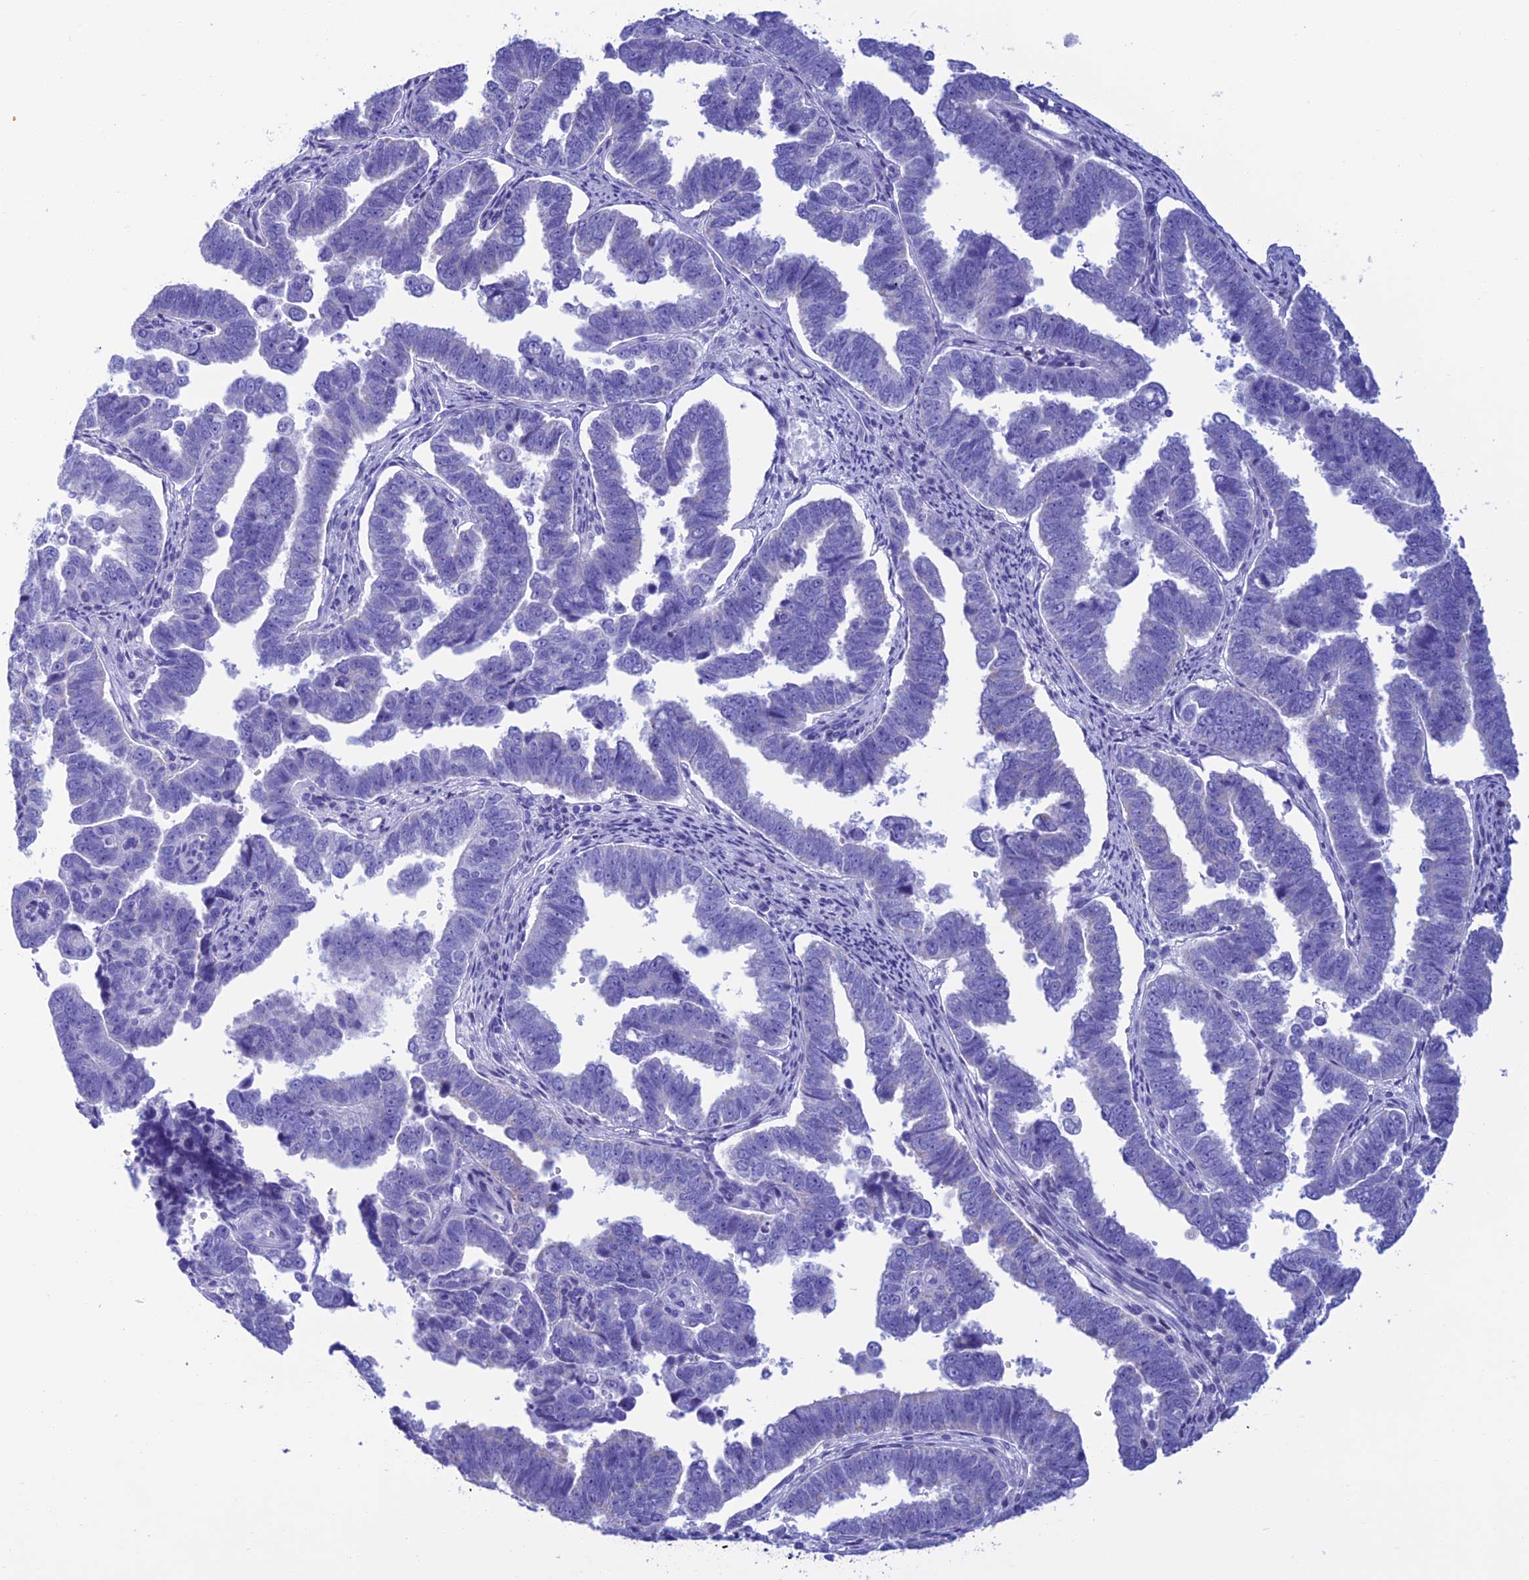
{"staining": {"intensity": "negative", "quantity": "none", "location": "none"}, "tissue": "endometrial cancer", "cell_type": "Tumor cells", "image_type": "cancer", "snomed": [{"axis": "morphology", "description": "Adenocarcinoma, NOS"}, {"axis": "topography", "description": "Endometrium"}], "caption": "There is no significant positivity in tumor cells of endometrial cancer.", "gene": "NXPE4", "patient": {"sex": "female", "age": 75}}